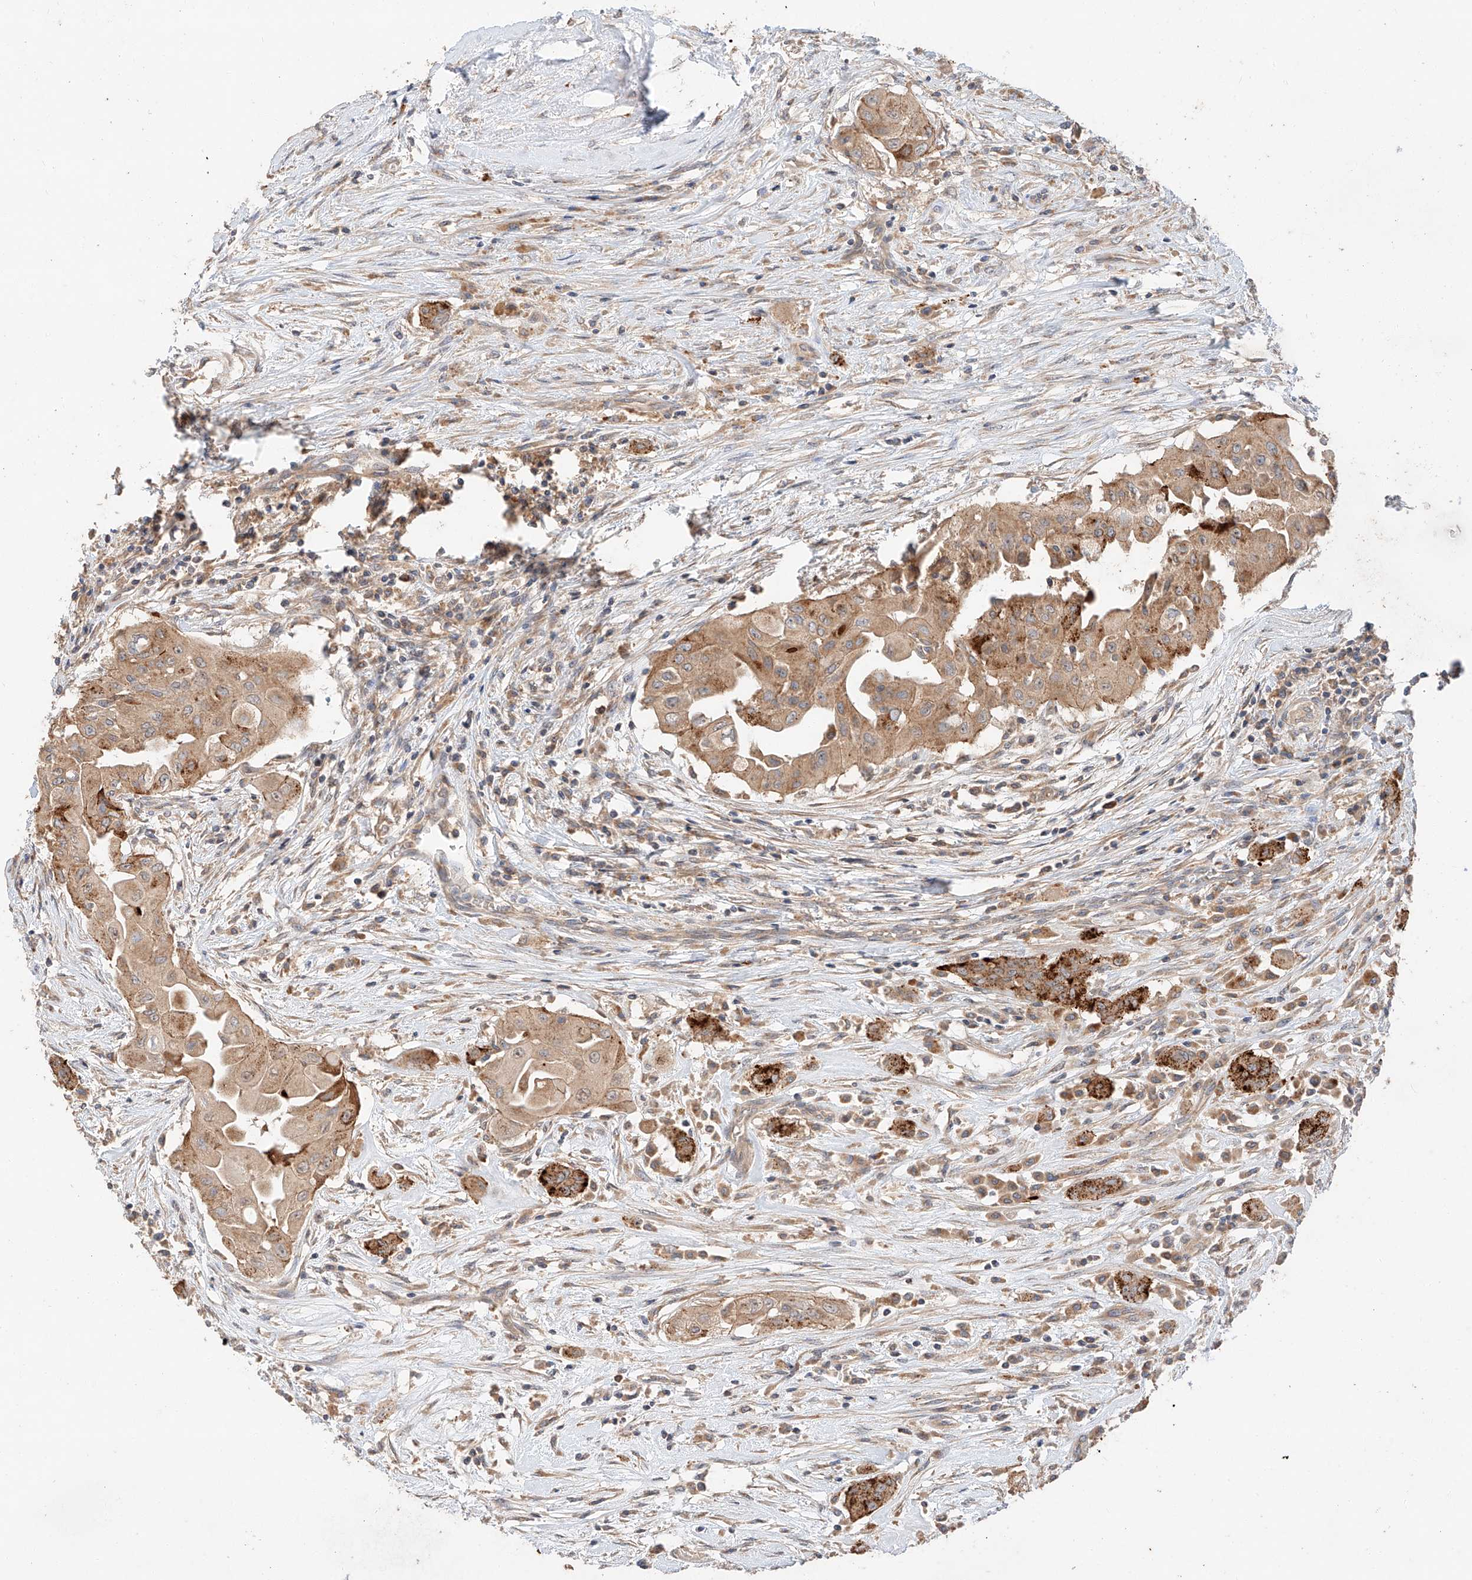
{"staining": {"intensity": "strong", "quantity": ">75%", "location": "cytoplasmic/membranous"}, "tissue": "thyroid cancer", "cell_type": "Tumor cells", "image_type": "cancer", "snomed": [{"axis": "morphology", "description": "Papillary adenocarcinoma, NOS"}, {"axis": "topography", "description": "Thyroid gland"}], "caption": "Protein expression analysis of human papillary adenocarcinoma (thyroid) reveals strong cytoplasmic/membranous positivity in about >75% of tumor cells. (DAB IHC, brown staining for protein, blue staining for nuclei).", "gene": "XPNPEP1", "patient": {"sex": "female", "age": 59}}